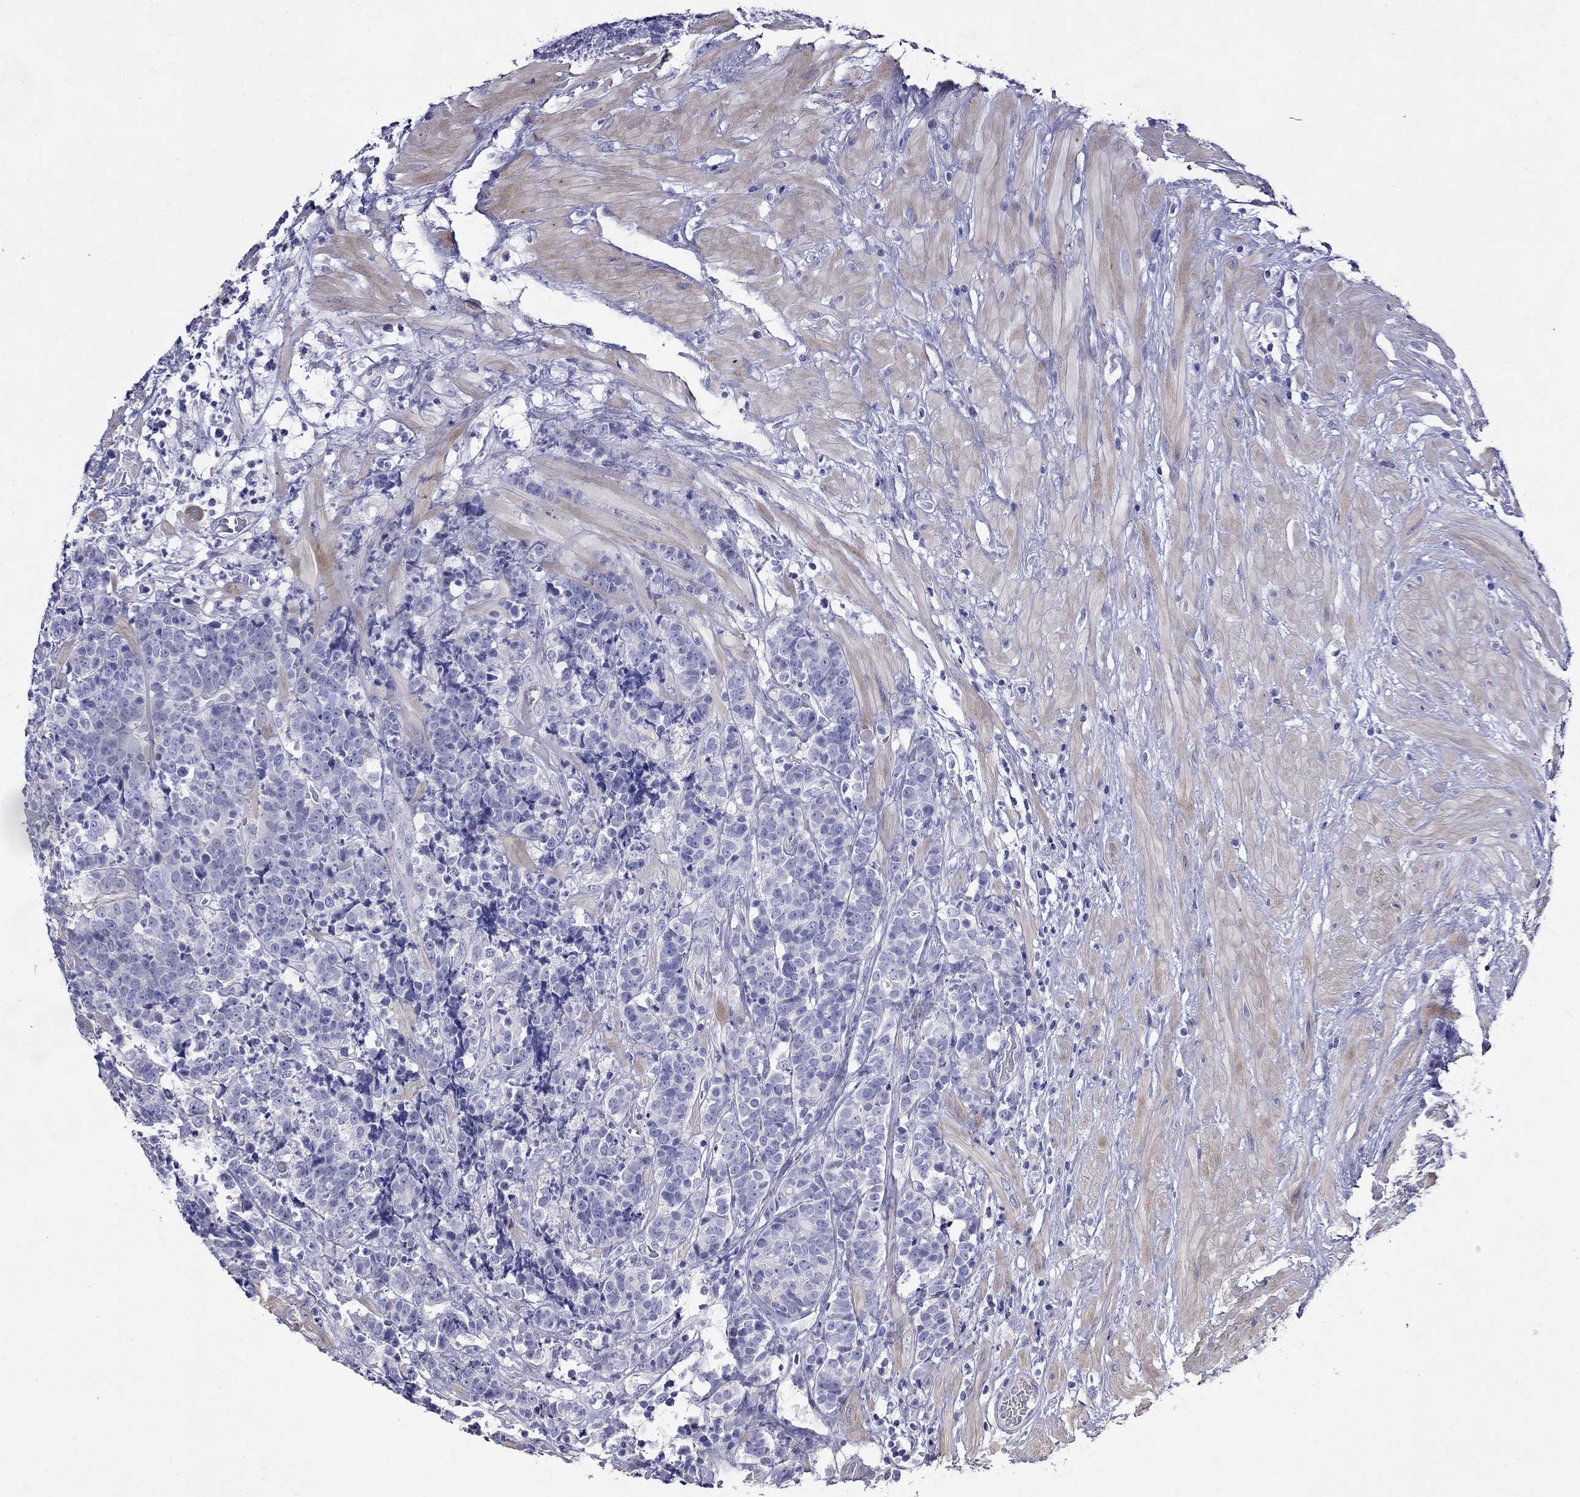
{"staining": {"intensity": "negative", "quantity": "none", "location": "none"}, "tissue": "prostate cancer", "cell_type": "Tumor cells", "image_type": "cancer", "snomed": [{"axis": "morphology", "description": "Adenocarcinoma, NOS"}, {"axis": "topography", "description": "Prostate"}], "caption": "Micrograph shows no protein staining in tumor cells of adenocarcinoma (prostate) tissue.", "gene": "GNAT3", "patient": {"sex": "male", "age": 67}}